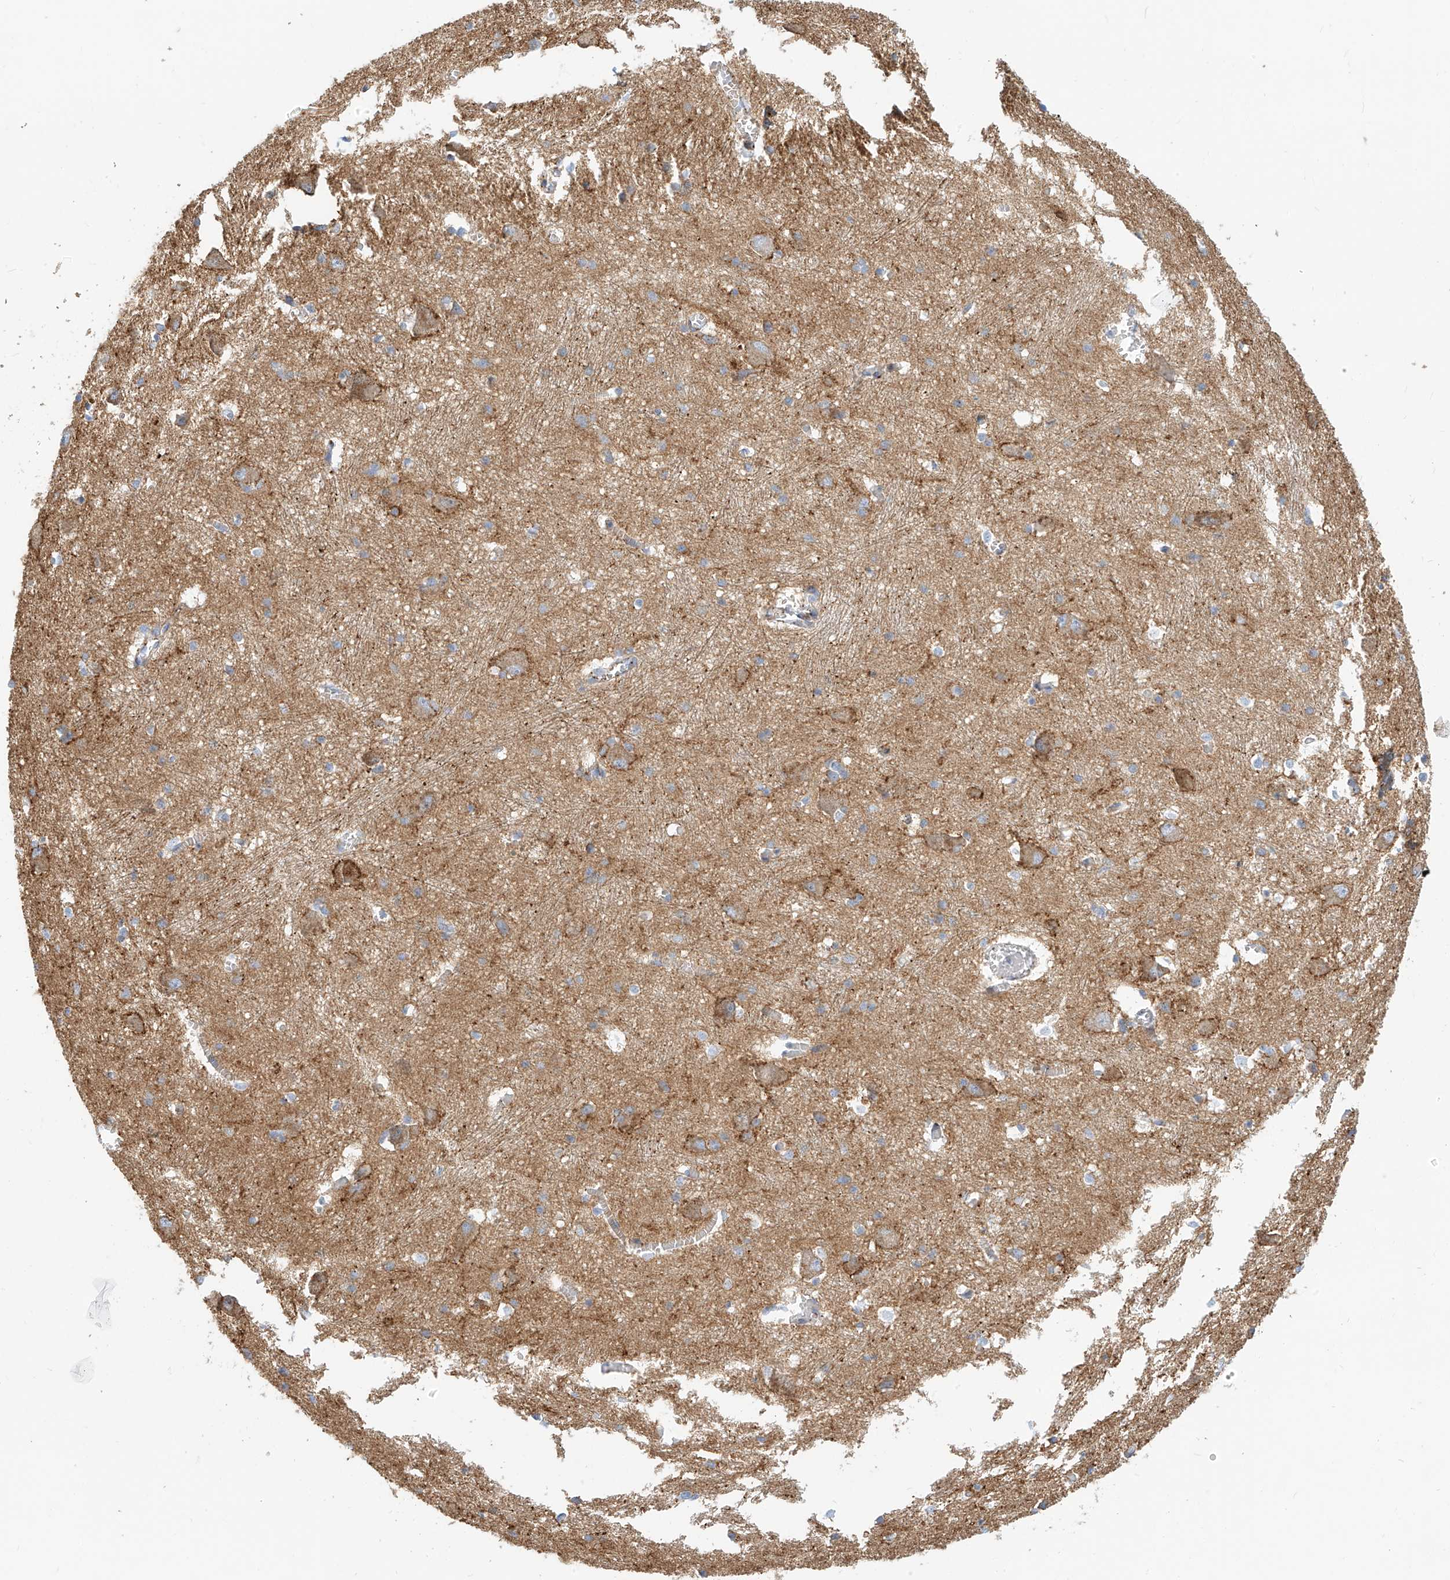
{"staining": {"intensity": "moderate", "quantity": "<25%", "location": "cytoplasmic/membranous"}, "tissue": "caudate", "cell_type": "Glial cells", "image_type": "normal", "snomed": [{"axis": "morphology", "description": "Normal tissue, NOS"}, {"axis": "topography", "description": "Lateral ventricle wall"}], "caption": "Caudate stained for a protein displays moderate cytoplasmic/membranous positivity in glial cells. (Brightfield microscopy of DAB IHC at high magnification).", "gene": "TXNDC9", "patient": {"sex": "male", "age": 37}}